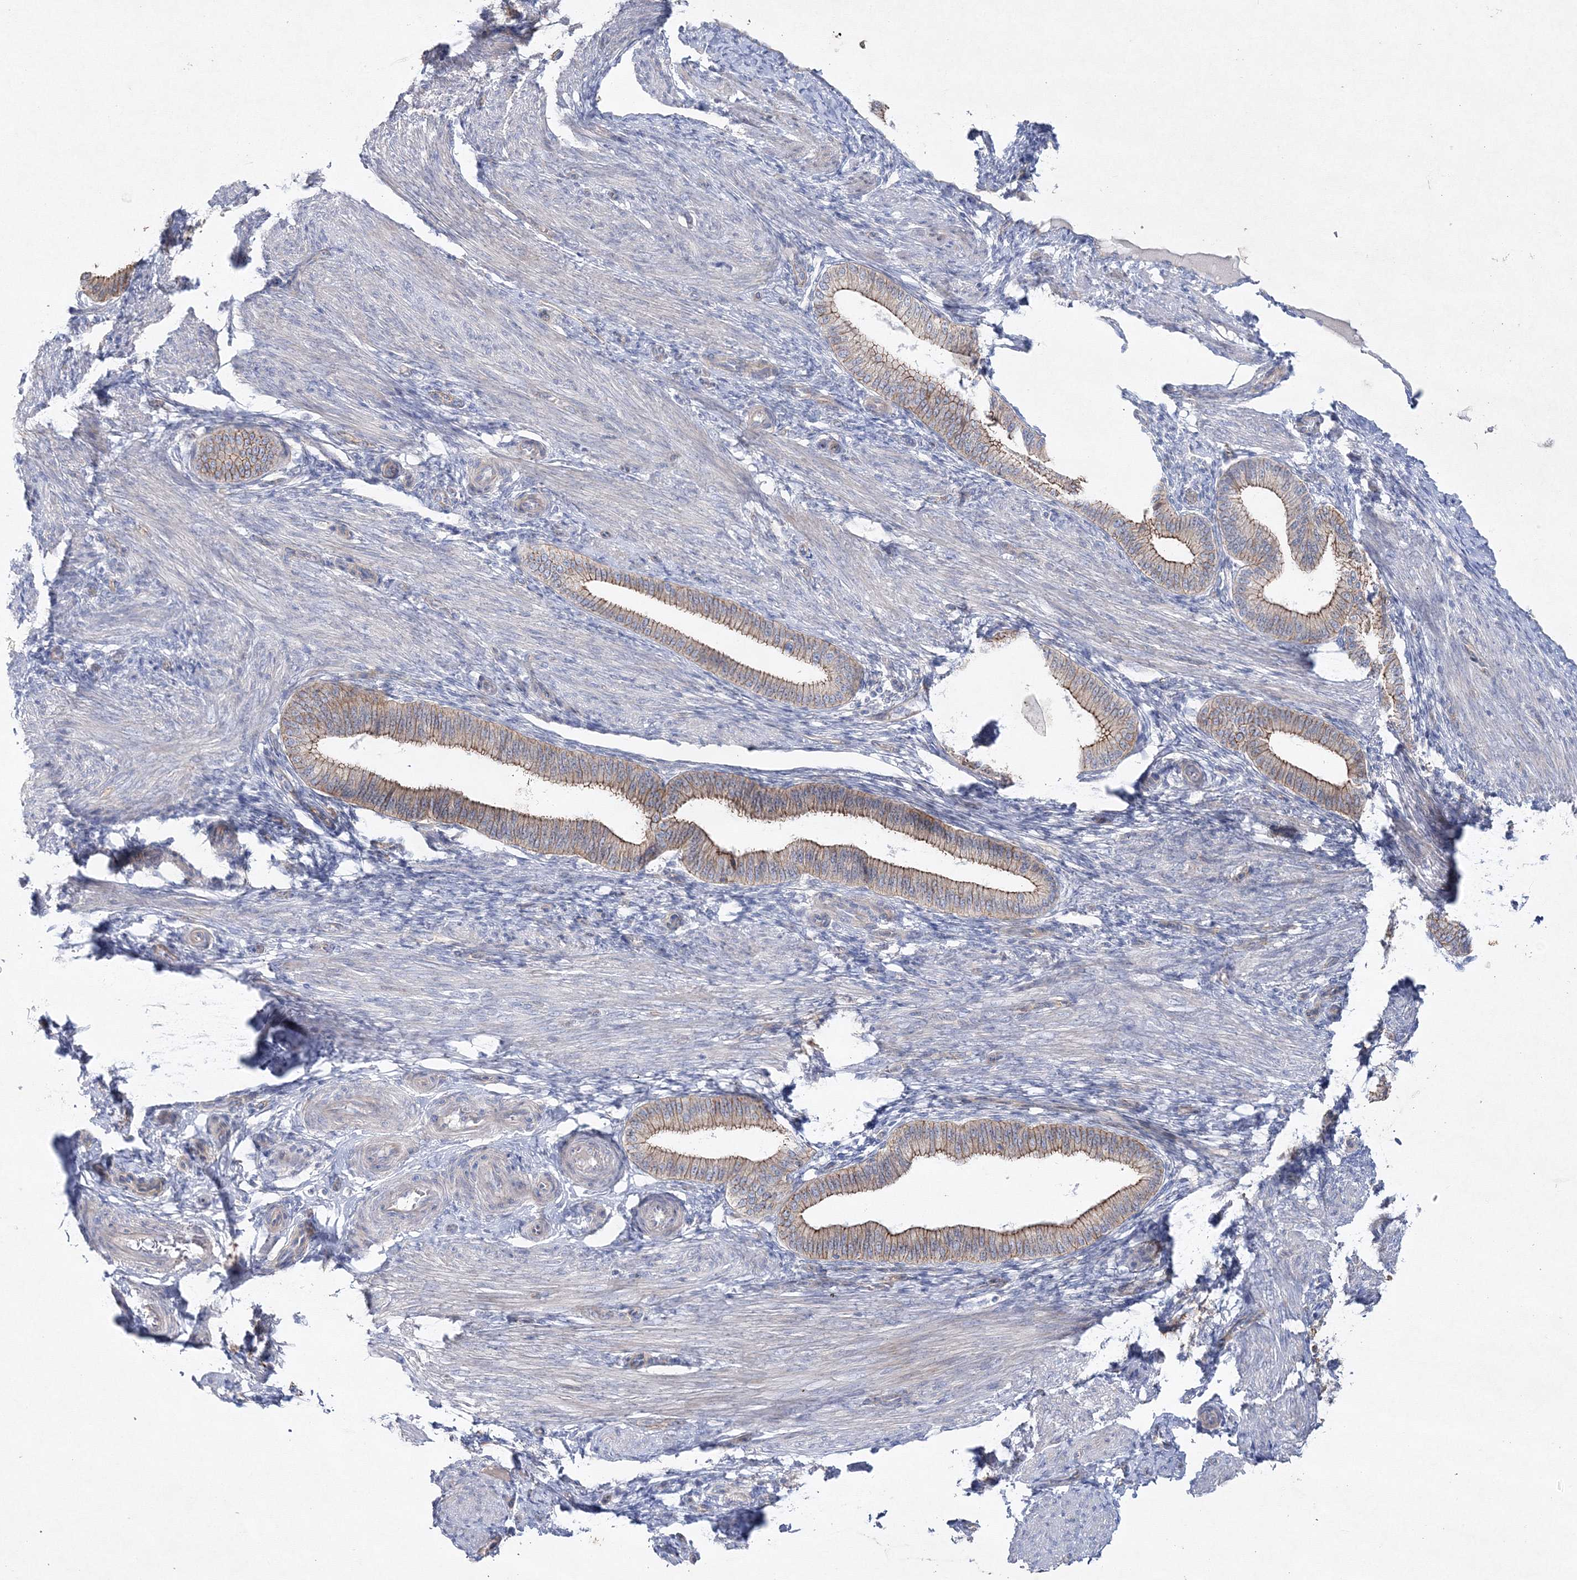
{"staining": {"intensity": "negative", "quantity": "none", "location": "none"}, "tissue": "endometrium", "cell_type": "Cells in endometrial stroma", "image_type": "normal", "snomed": [{"axis": "morphology", "description": "Normal tissue, NOS"}, {"axis": "topography", "description": "Endometrium"}], "caption": "Immunohistochemical staining of unremarkable endometrium reveals no significant expression in cells in endometrial stroma.", "gene": "NAA40", "patient": {"sex": "female", "age": 39}}